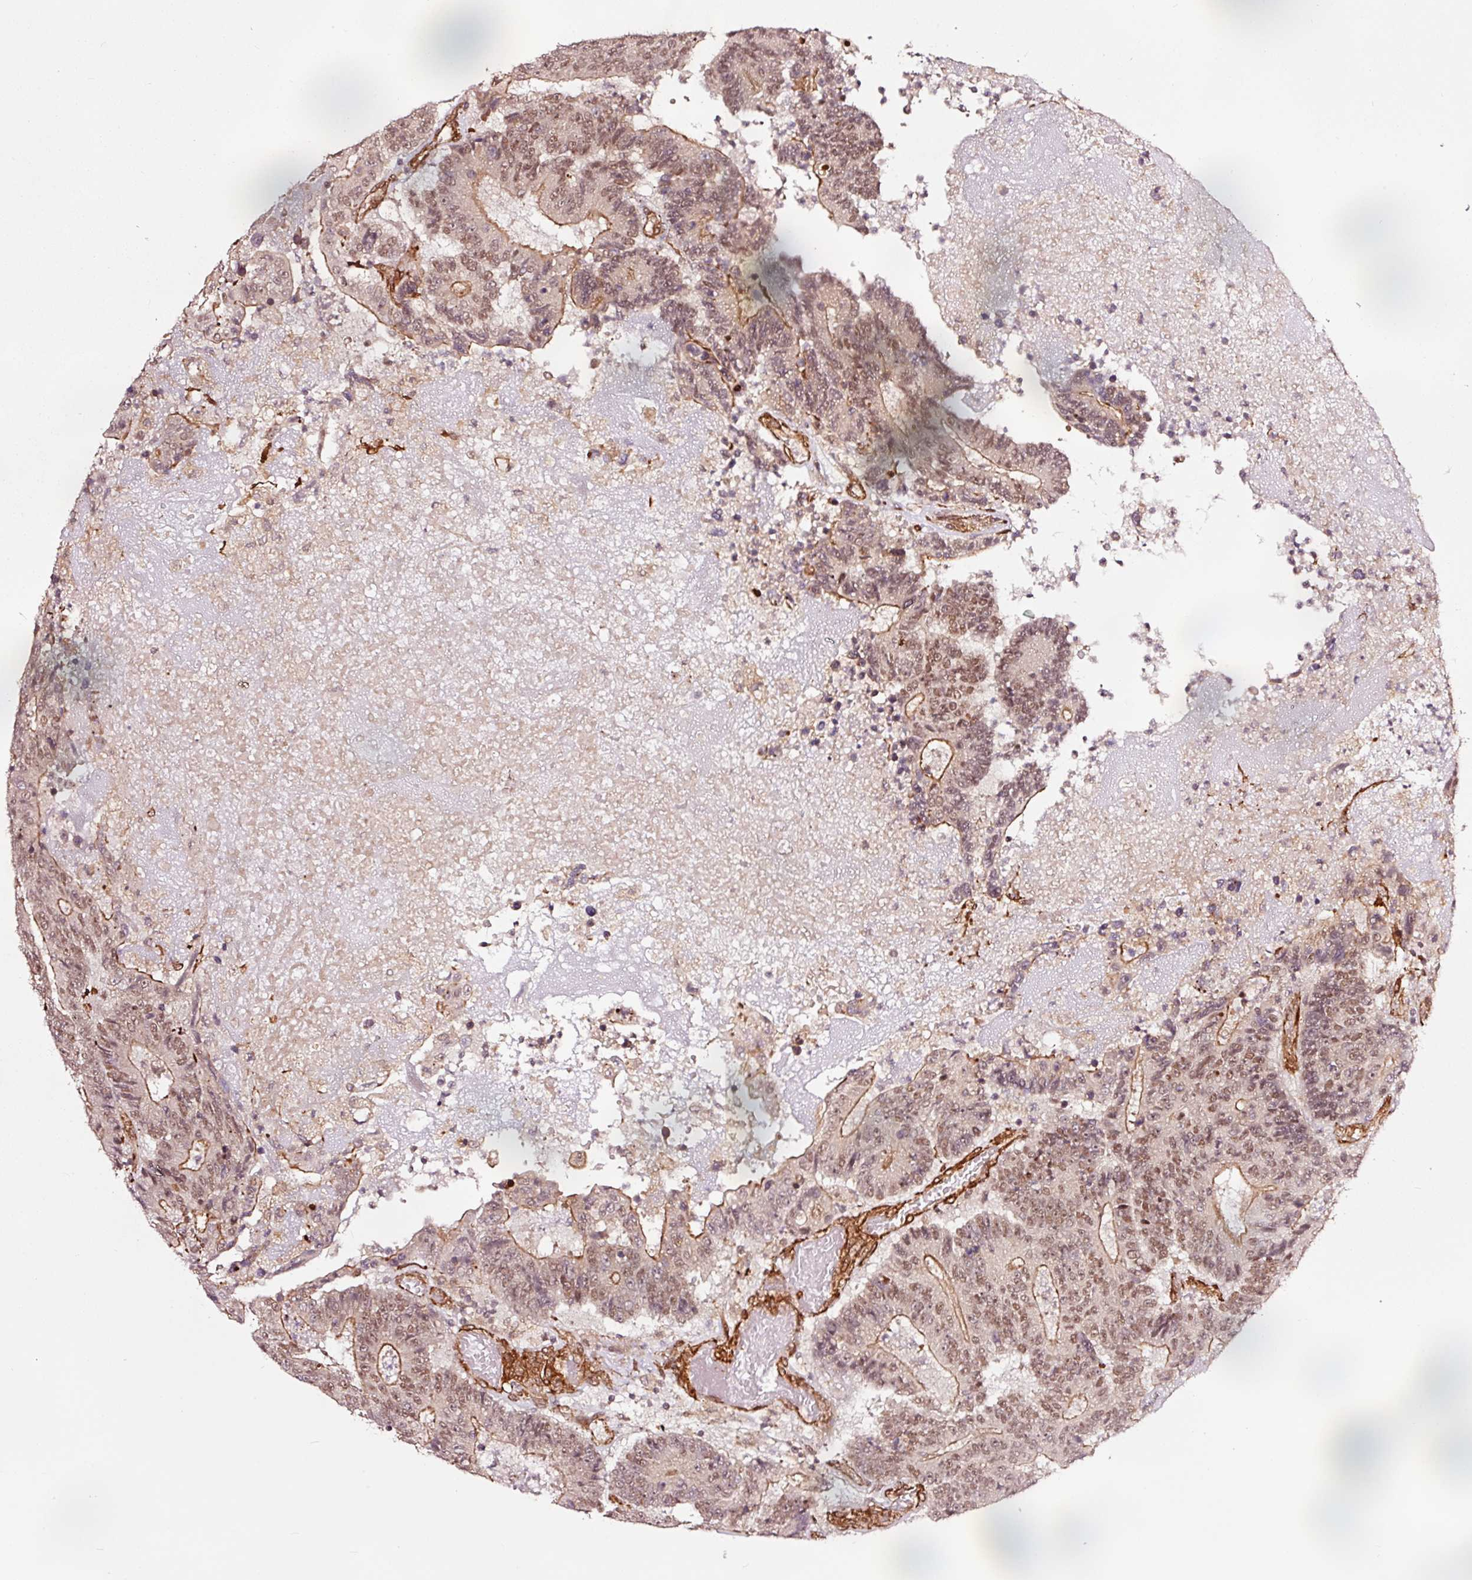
{"staining": {"intensity": "moderate", "quantity": ">75%", "location": "cytoplasmic/membranous,nuclear"}, "tissue": "colorectal cancer", "cell_type": "Tumor cells", "image_type": "cancer", "snomed": [{"axis": "morphology", "description": "Adenocarcinoma, NOS"}, {"axis": "topography", "description": "Colon"}], "caption": "The immunohistochemical stain shows moderate cytoplasmic/membranous and nuclear staining in tumor cells of adenocarcinoma (colorectal) tissue.", "gene": "TPM1", "patient": {"sex": "male", "age": 83}}